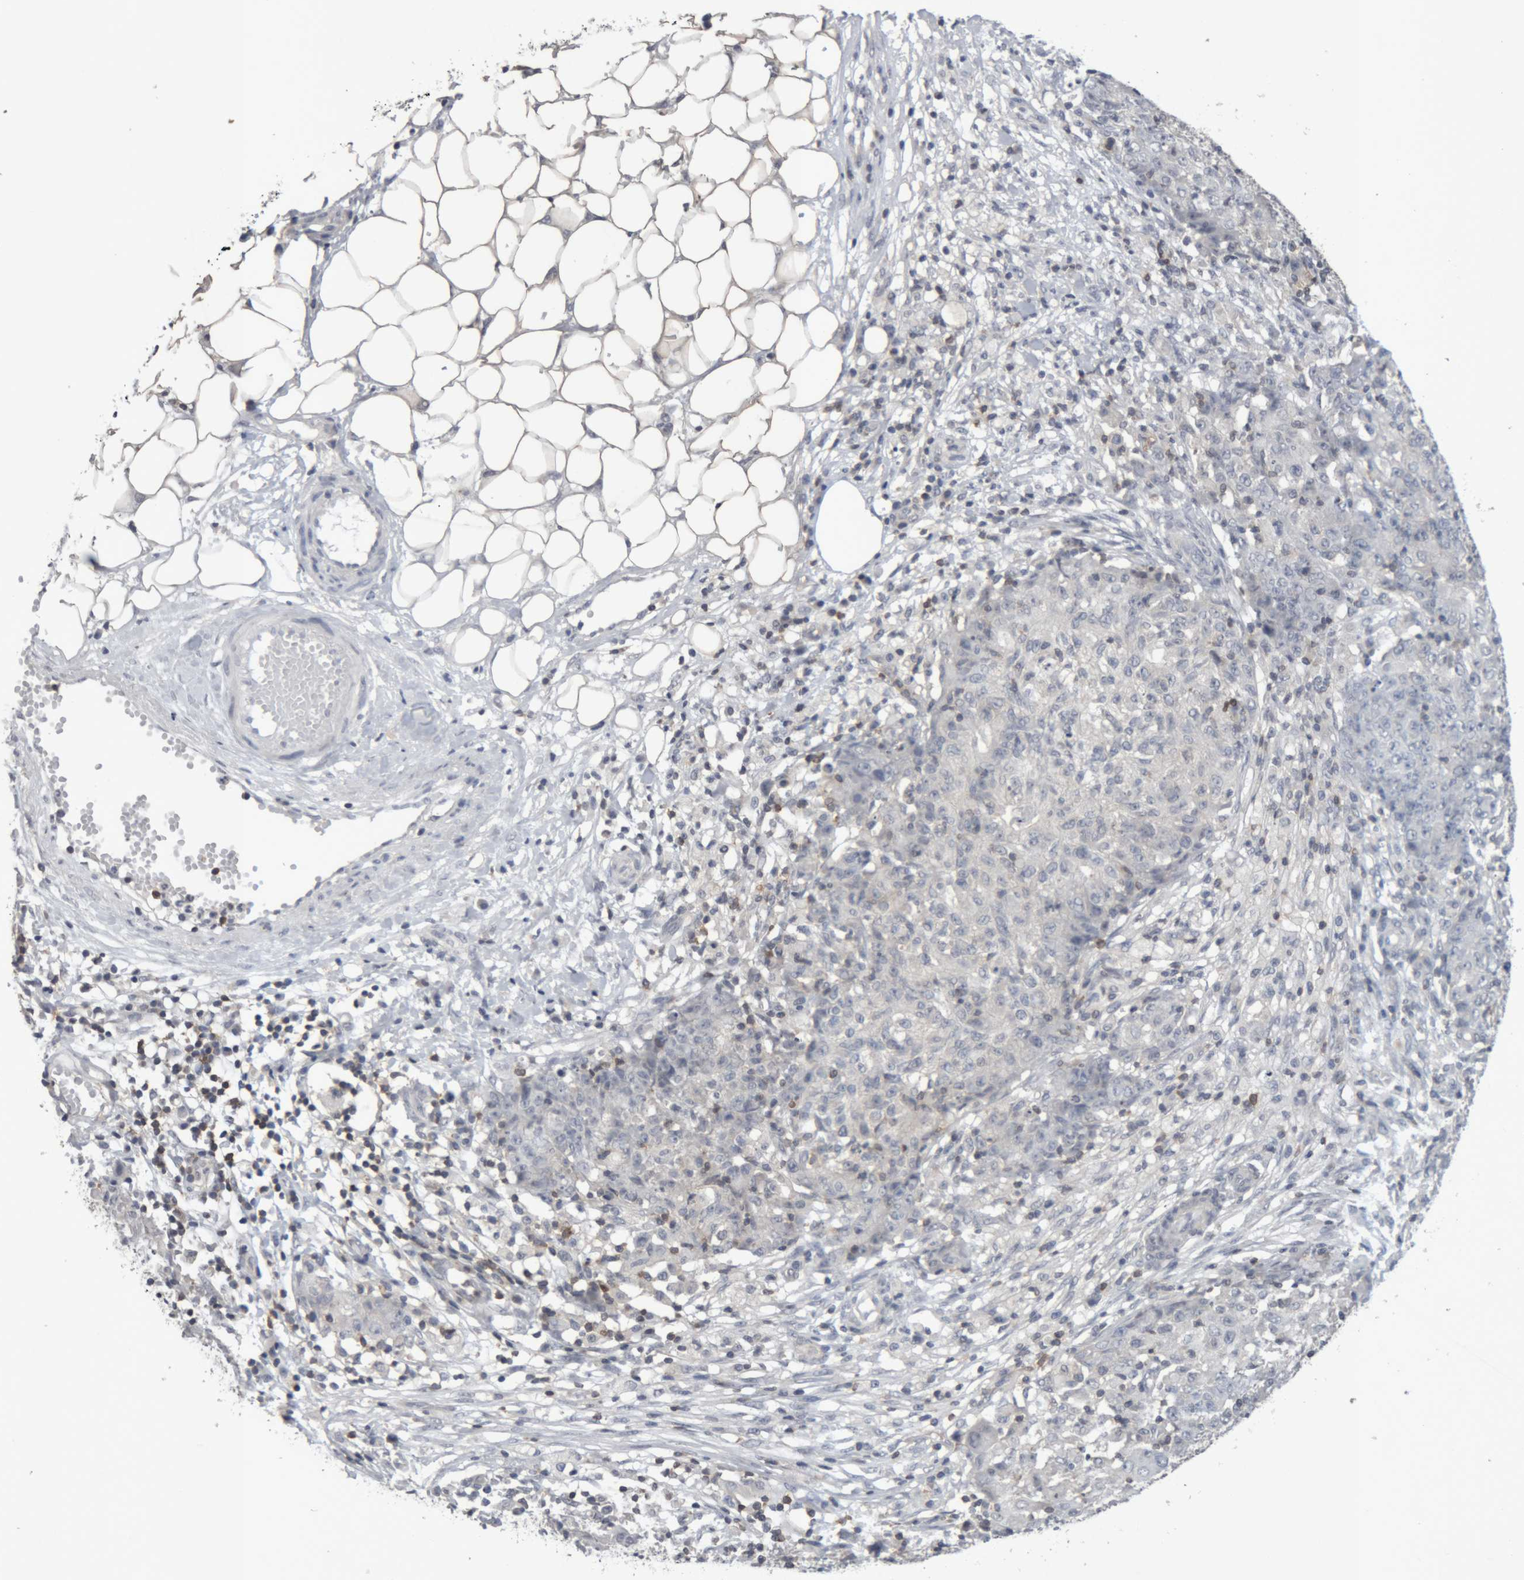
{"staining": {"intensity": "negative", "quantity": "none", "location": "none"}, "tissue": "ovarian cancer", "cell_type": "Tumor cells", "image_type": "cancer", "snomed": [{"axis": "morphology", "description": "Carcinoma, endometroid"}, {"axis": "topography", "description": "Ovary"}], "caption": "Immunohistochemistry histopathology image of ovarian endometroid carcinoma stained for a protein (brown), which shows no staining in tumor cells. (Stains: DAB (3,3'-diaminobenzidine) IHC with hematoxylin counter stain, Microscopy: brightfield microscopy at high magnification).", "gene": "NFATC2", "patient": {"sex": "female", "age": 42}}